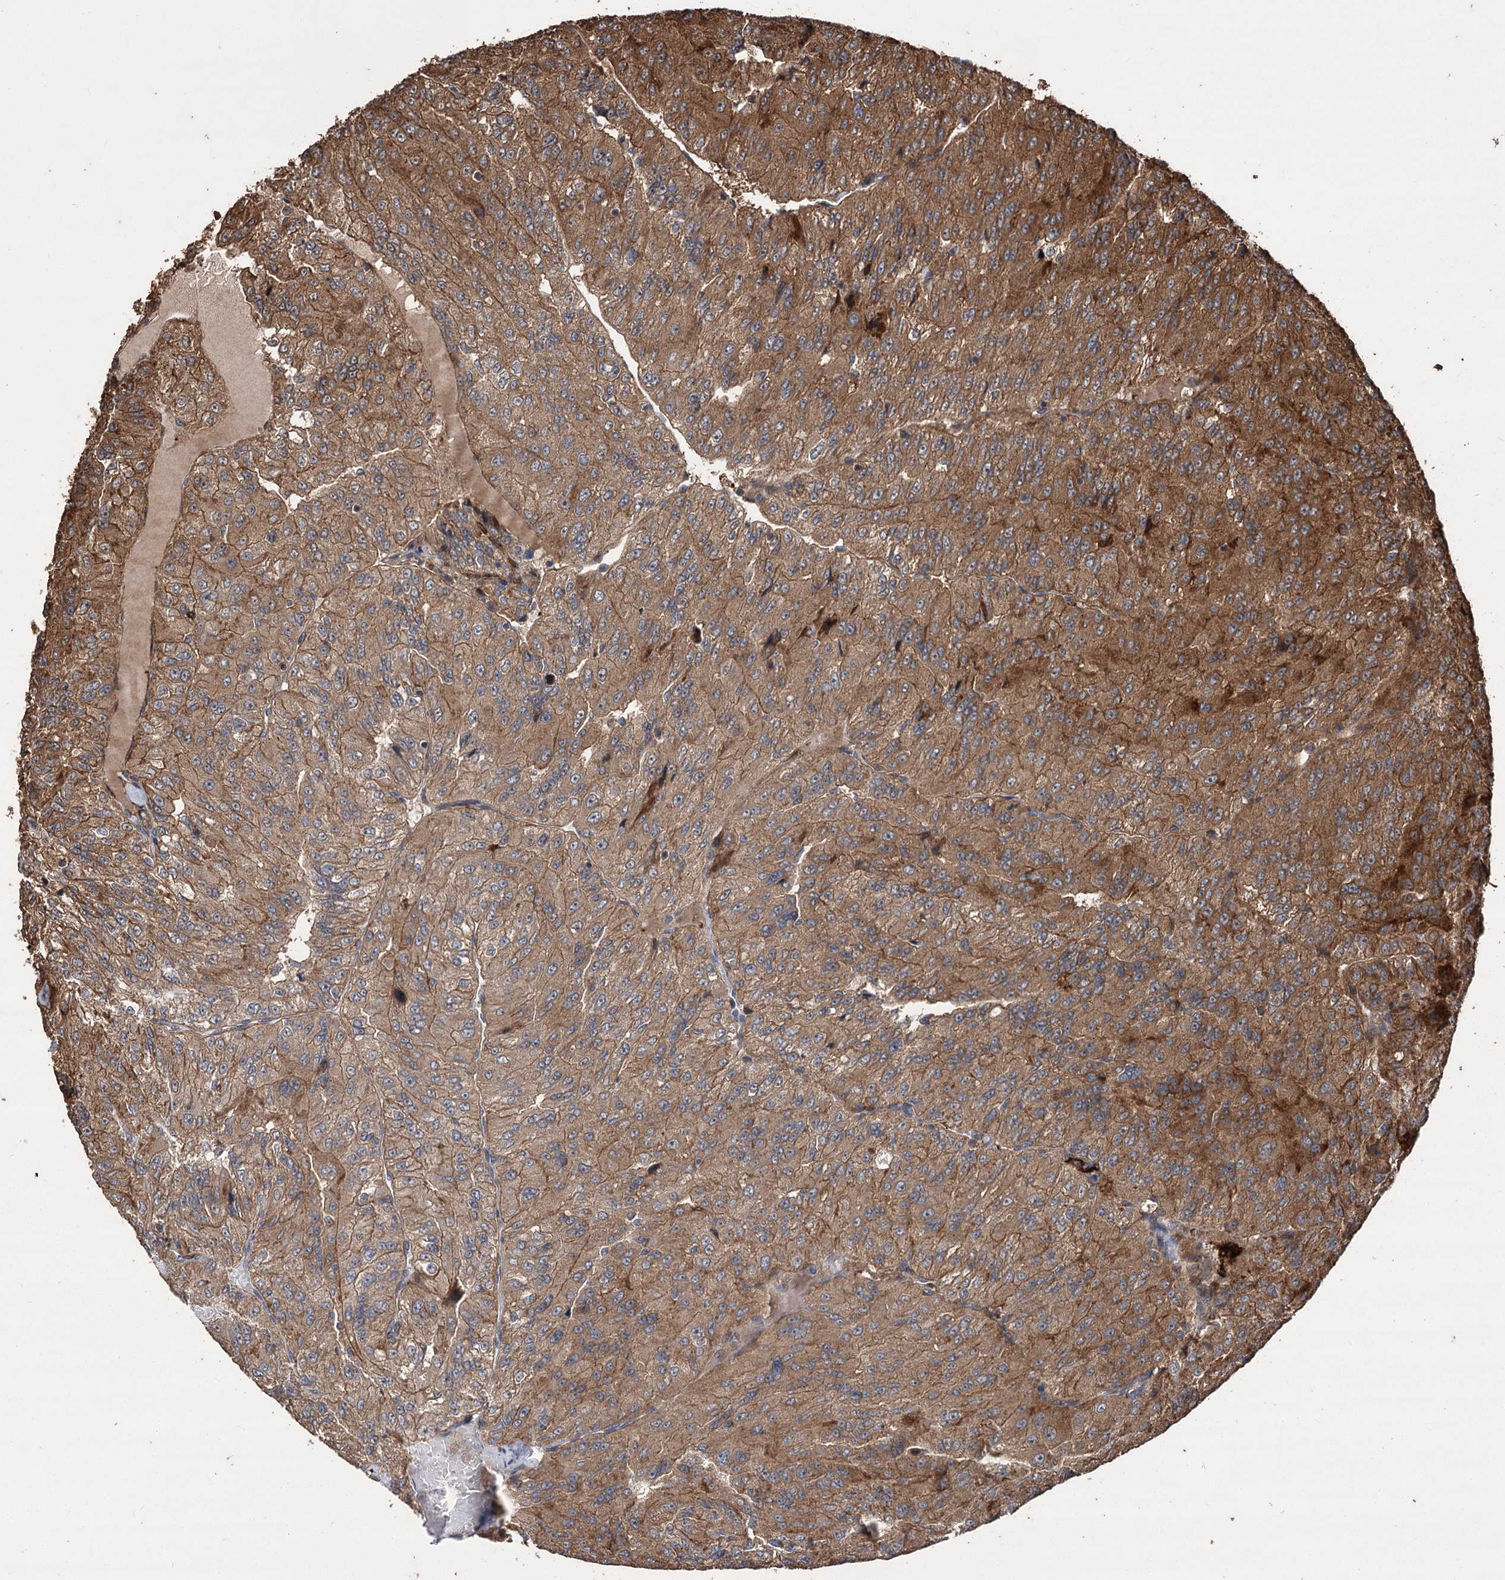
{"staining": {"intensity": "moderate", "quantity": ">75%", "location": "cytoplasmic/membranous"}, "tissue": "renal cancer", "cell_type": "Tumor cells", "image_type": "cancer", "snomed": [{"axis": "morphology", "description": "Adenocarcinoma, NOS"}, {"axis": "topography", "description": "Kidney"}], "caption": "IHC photomicrograph of human renal cancer stained for a protein (brown), which demonstrates medium levels of moderate cytoplasmic/membranous staining in about >75% of tumor cells.", "gene": "RASSF3", "patient": {"sex": "female", "age": 63}}